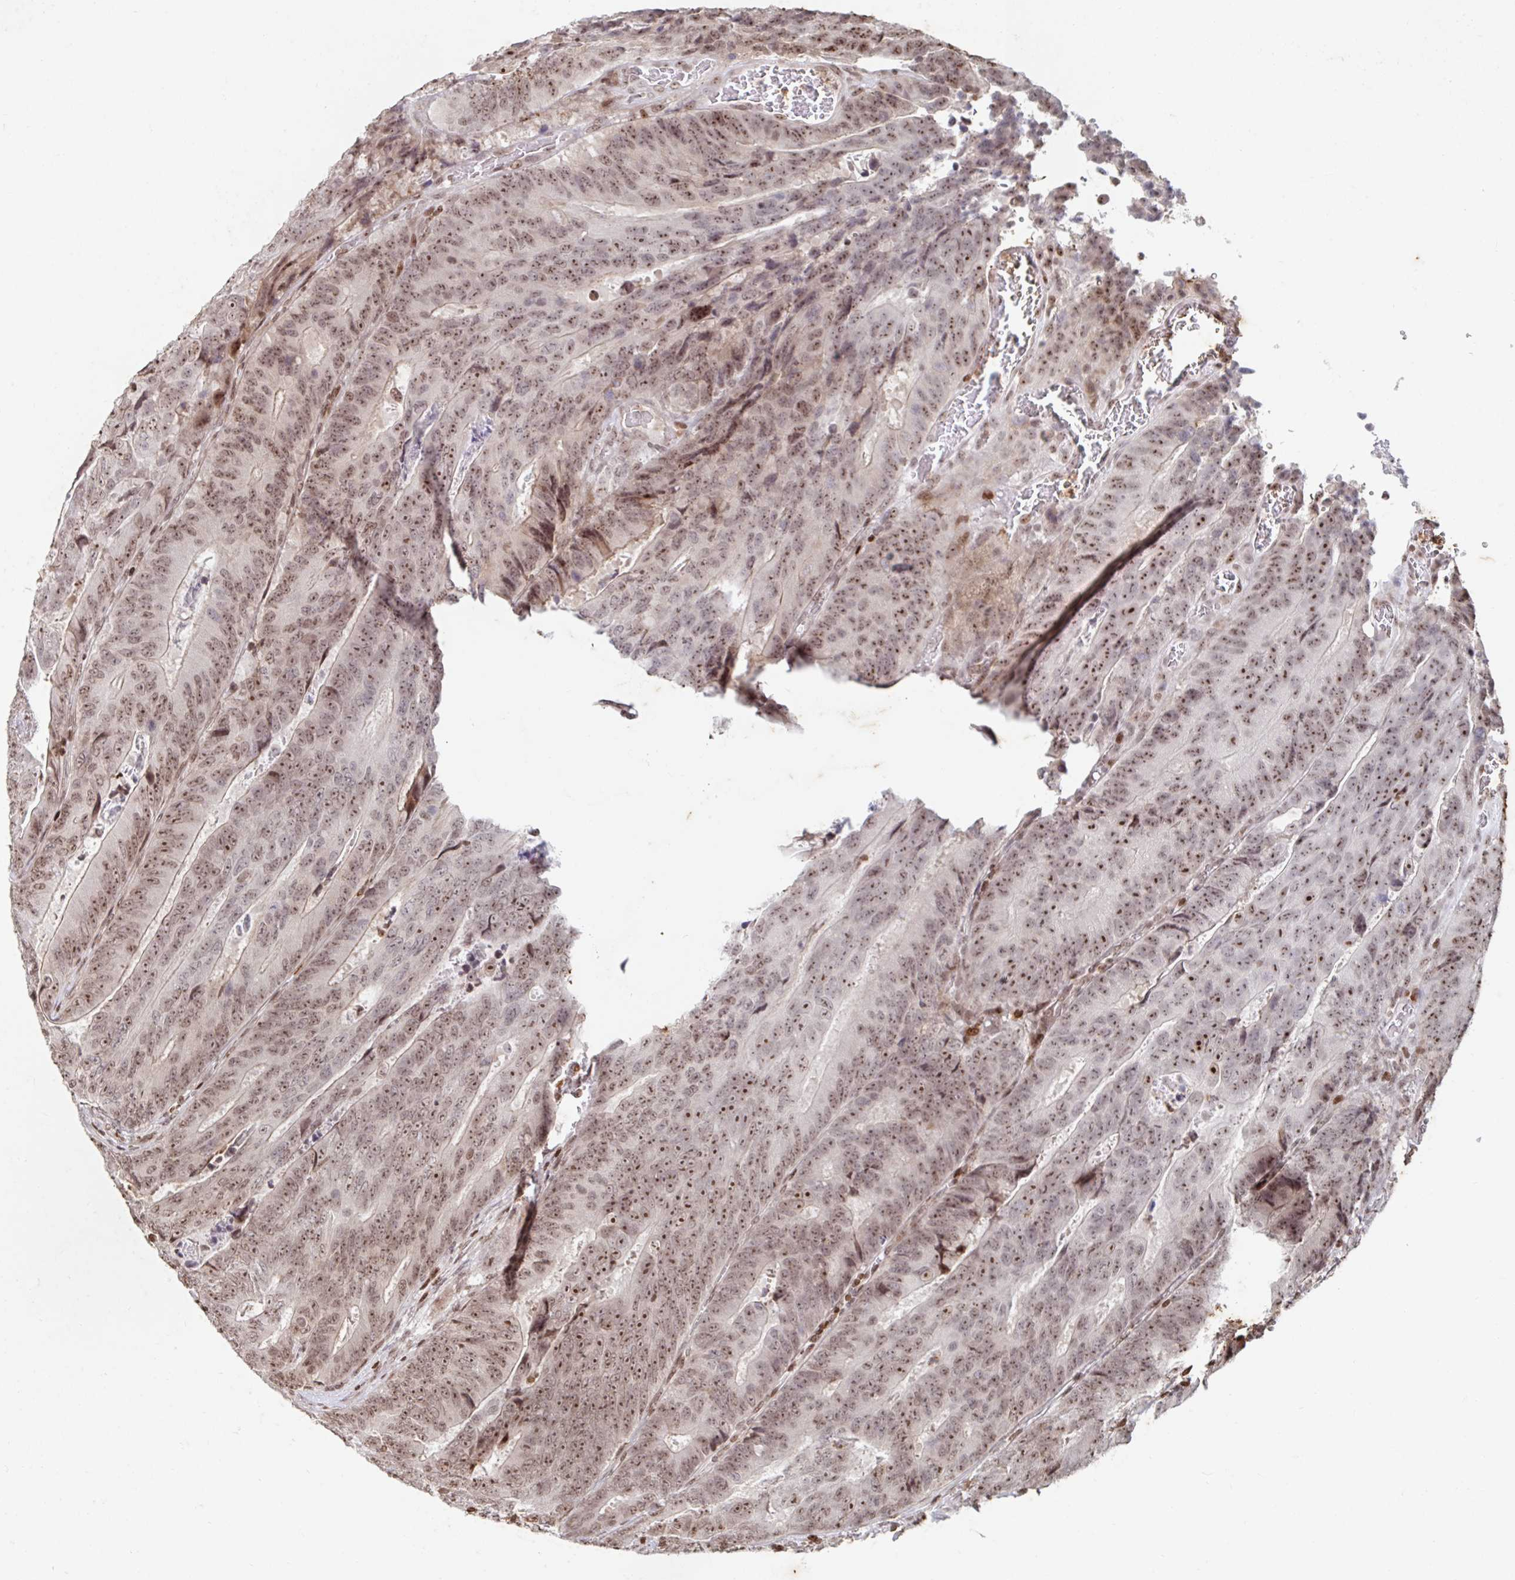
{"staining": {"intensity": "moderate", "quantity": ">75%", "location": "nuclear"}, "tissue": "colorectal cancer", "cell_type": "Tumor cells", "image_type": "cancer", "snomed": [{"axis": "morphology", "description": "Adenocarcinoma, NOS"}, {"axis": "topography", "description": "Colon"}], "caption": "Brown immunohistochemical staining in colorectal cancer displays moderate nuclear expression in approximately >75% of tumor cells.", "gene": "C19orf53", "patient": {"sex": "female", "age": 48}}